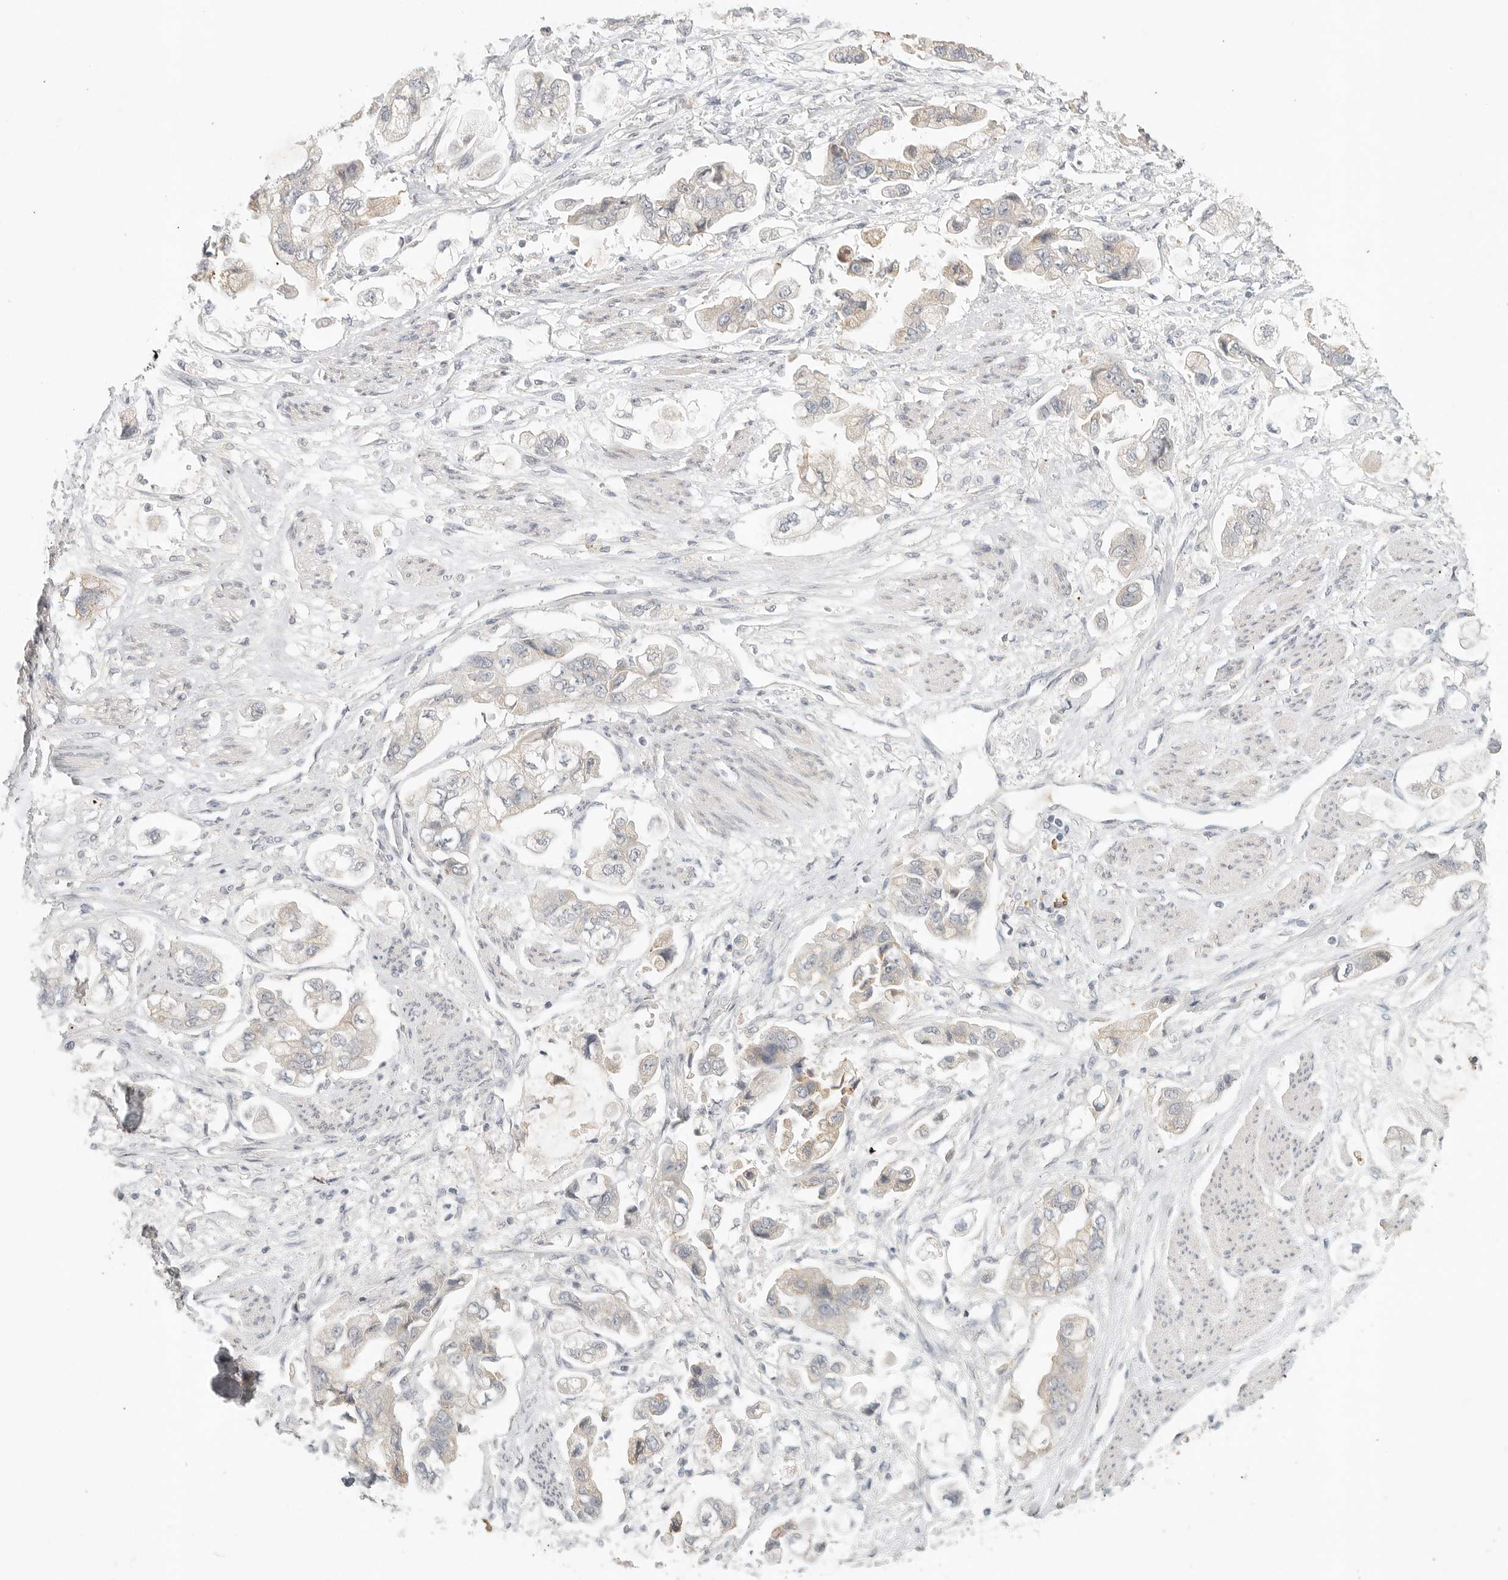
{"staining": {"intensity": "weak", "quantity": "25%-75%", "location": "cytoplasmic/membranous"}, "tissue": "stomach cancer", "cell_type": "Tumor cells", "image_type": "cancer", "snomed": [{"axis": "morphology", "description": "Adenocarcinoma, NOS"}, {"axis": "topography", "description": "Stomach"}], "caption": "Immunohistochemical staining of stomach cancer demonstrates weak cytoplasmic/membranous protein positivity in about 25%-75% of tumor cells. The staining was performed using DAB (3,3'-diaminobenzidine) to visualize the protein expression in brown, while the nuclei were stained in blue with hematoxylin (Magnification: 20x).", "gene": "SLC25A36", "patient": {"sex": "male", "age": 62}}